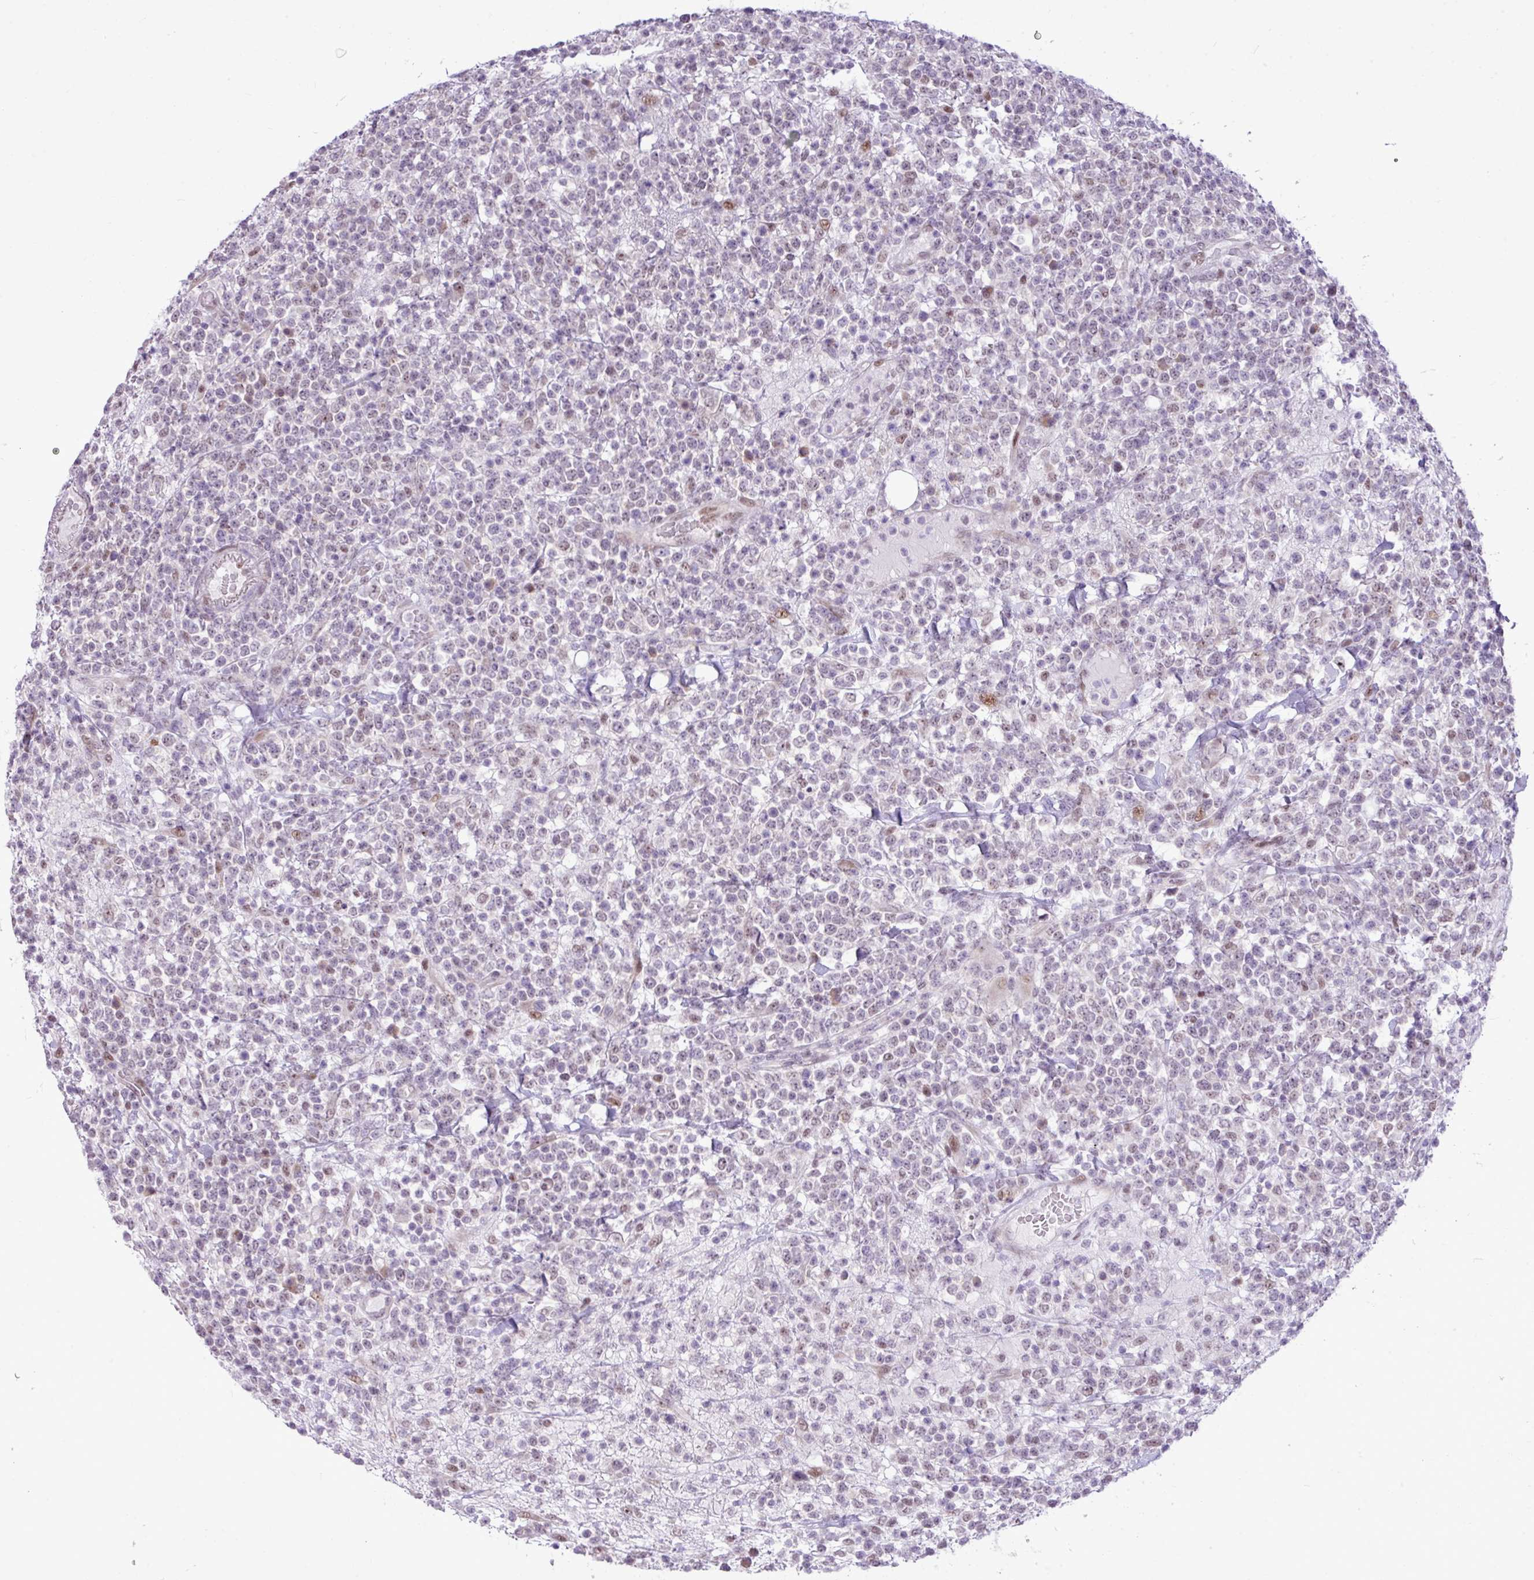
{"staining": {"intensity": "negative", "quantity": "none", "location": "none"}, "tissue": "lymphoma", "cell_type": "Tumor cells", "image_type": "cancer", "snomed": [{"axis": "morphology", "description": "Malignant lymphoma, non-Hodgkin's type, High grade"}, {"axis": "topography", "description": "Colon"}], "caption": "This is an immunohistochemistry (IHC) photomicrograph of human malignant lymphoma, non-Hodgkin's type (high-grade). There is no positivity in tumor cells.", "gene": "ELOA2", "patient": {"sex": "female", "age": 53}}